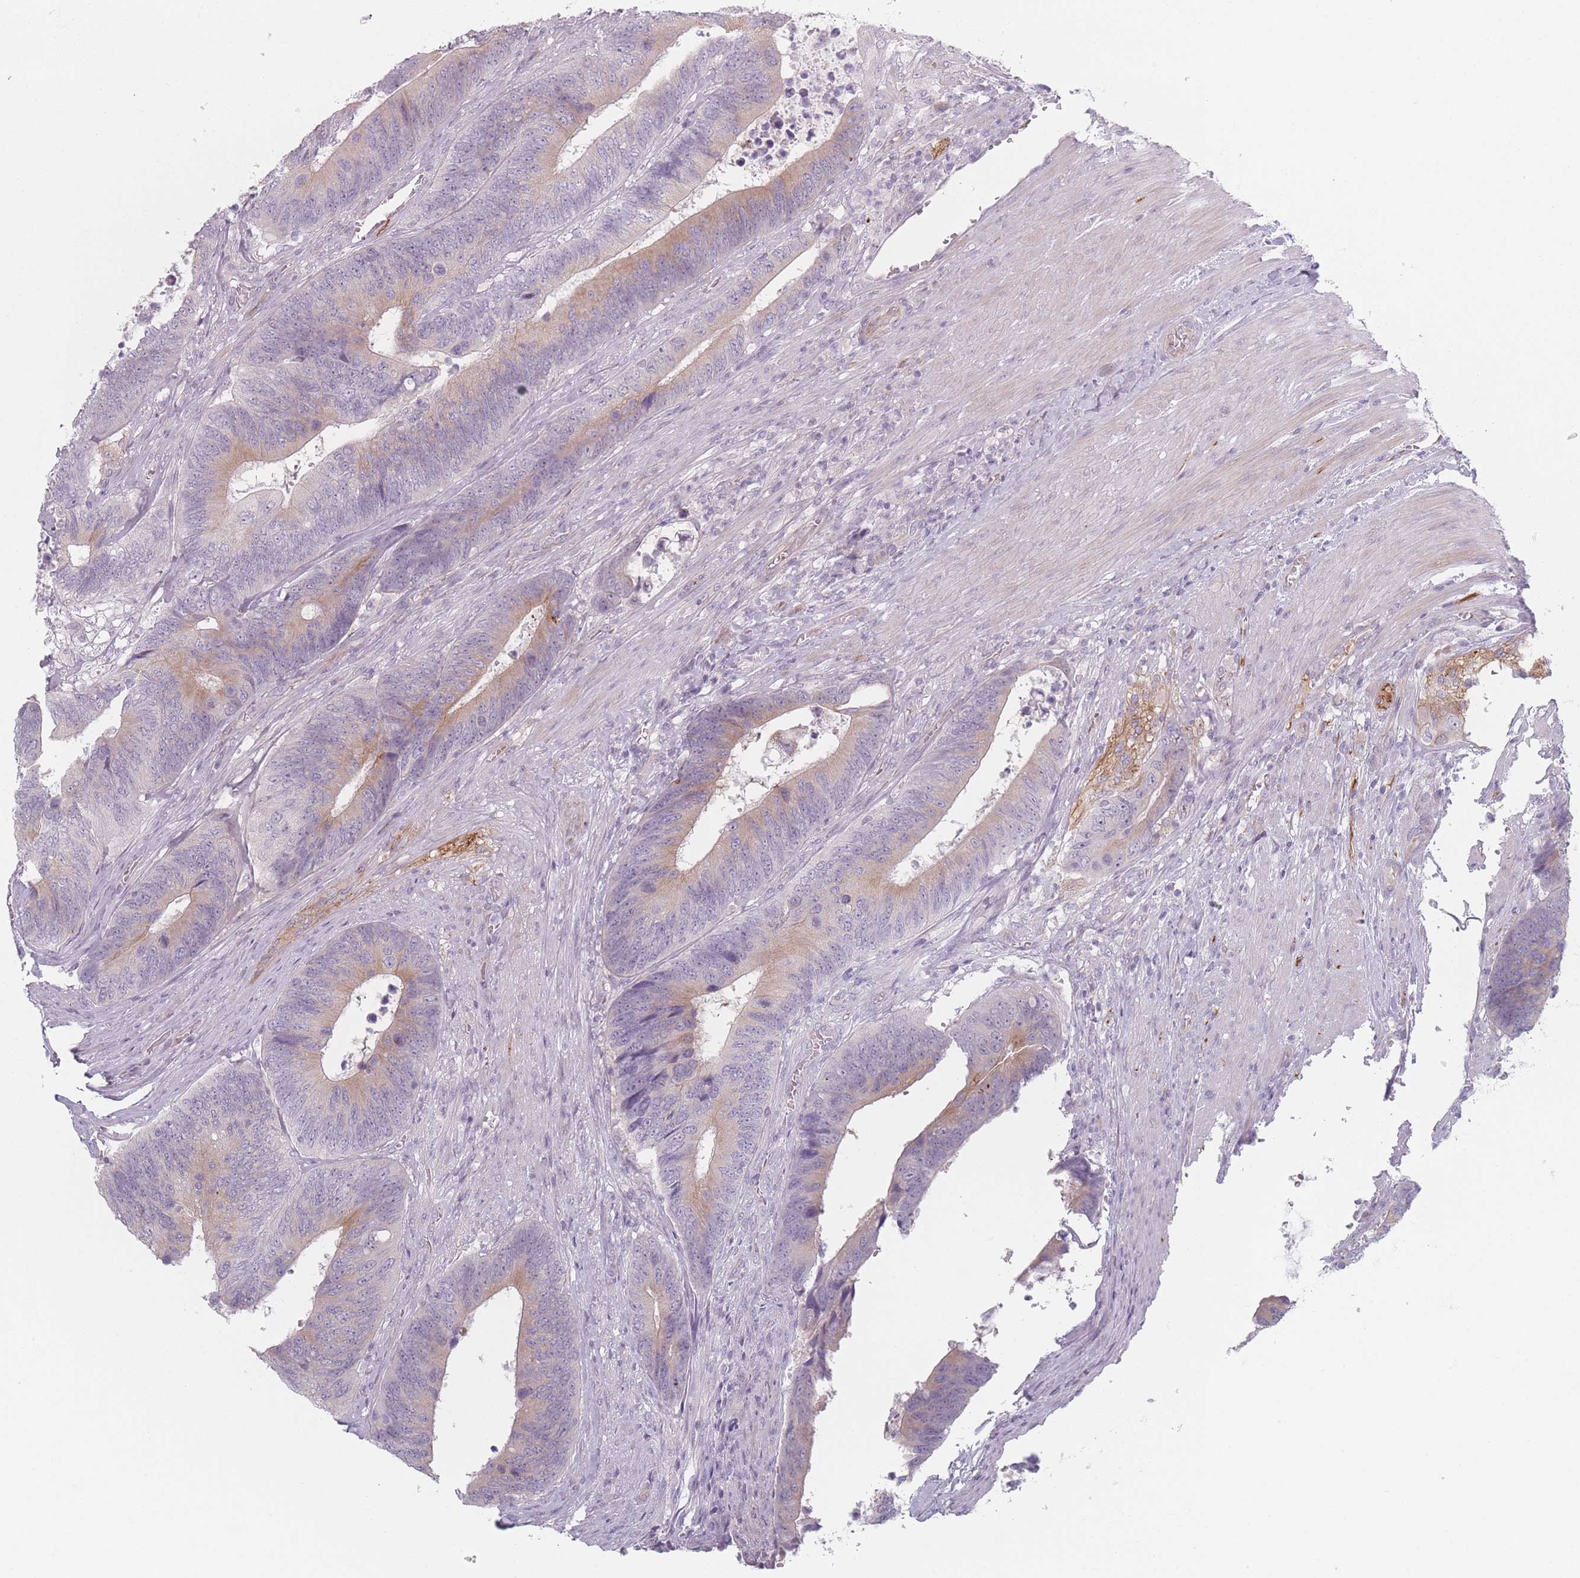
{"staining": {"intensity": "weak", "quantity": "25%-75%", "location": "cytoplasmic/membranous"}, "tissue": "colorectal cancer", "cell_type": "Tumor cells", "image_type": "cancer", "snomed": [{"axis": "morphology", "description": "Adenocarcinoma, NOS"}, {"axis": "topography", "description": "Colon"}], "caption": "A photomicrograph showing weak cytoplasmic/membranous expression in approximately 25%-75% of tumor cells in adenocarcinoma (colorectal), as visualized by brown immunohistochemical staining.", "gene": "RNF4", "patient": {"sex": "male", "age": 87}}